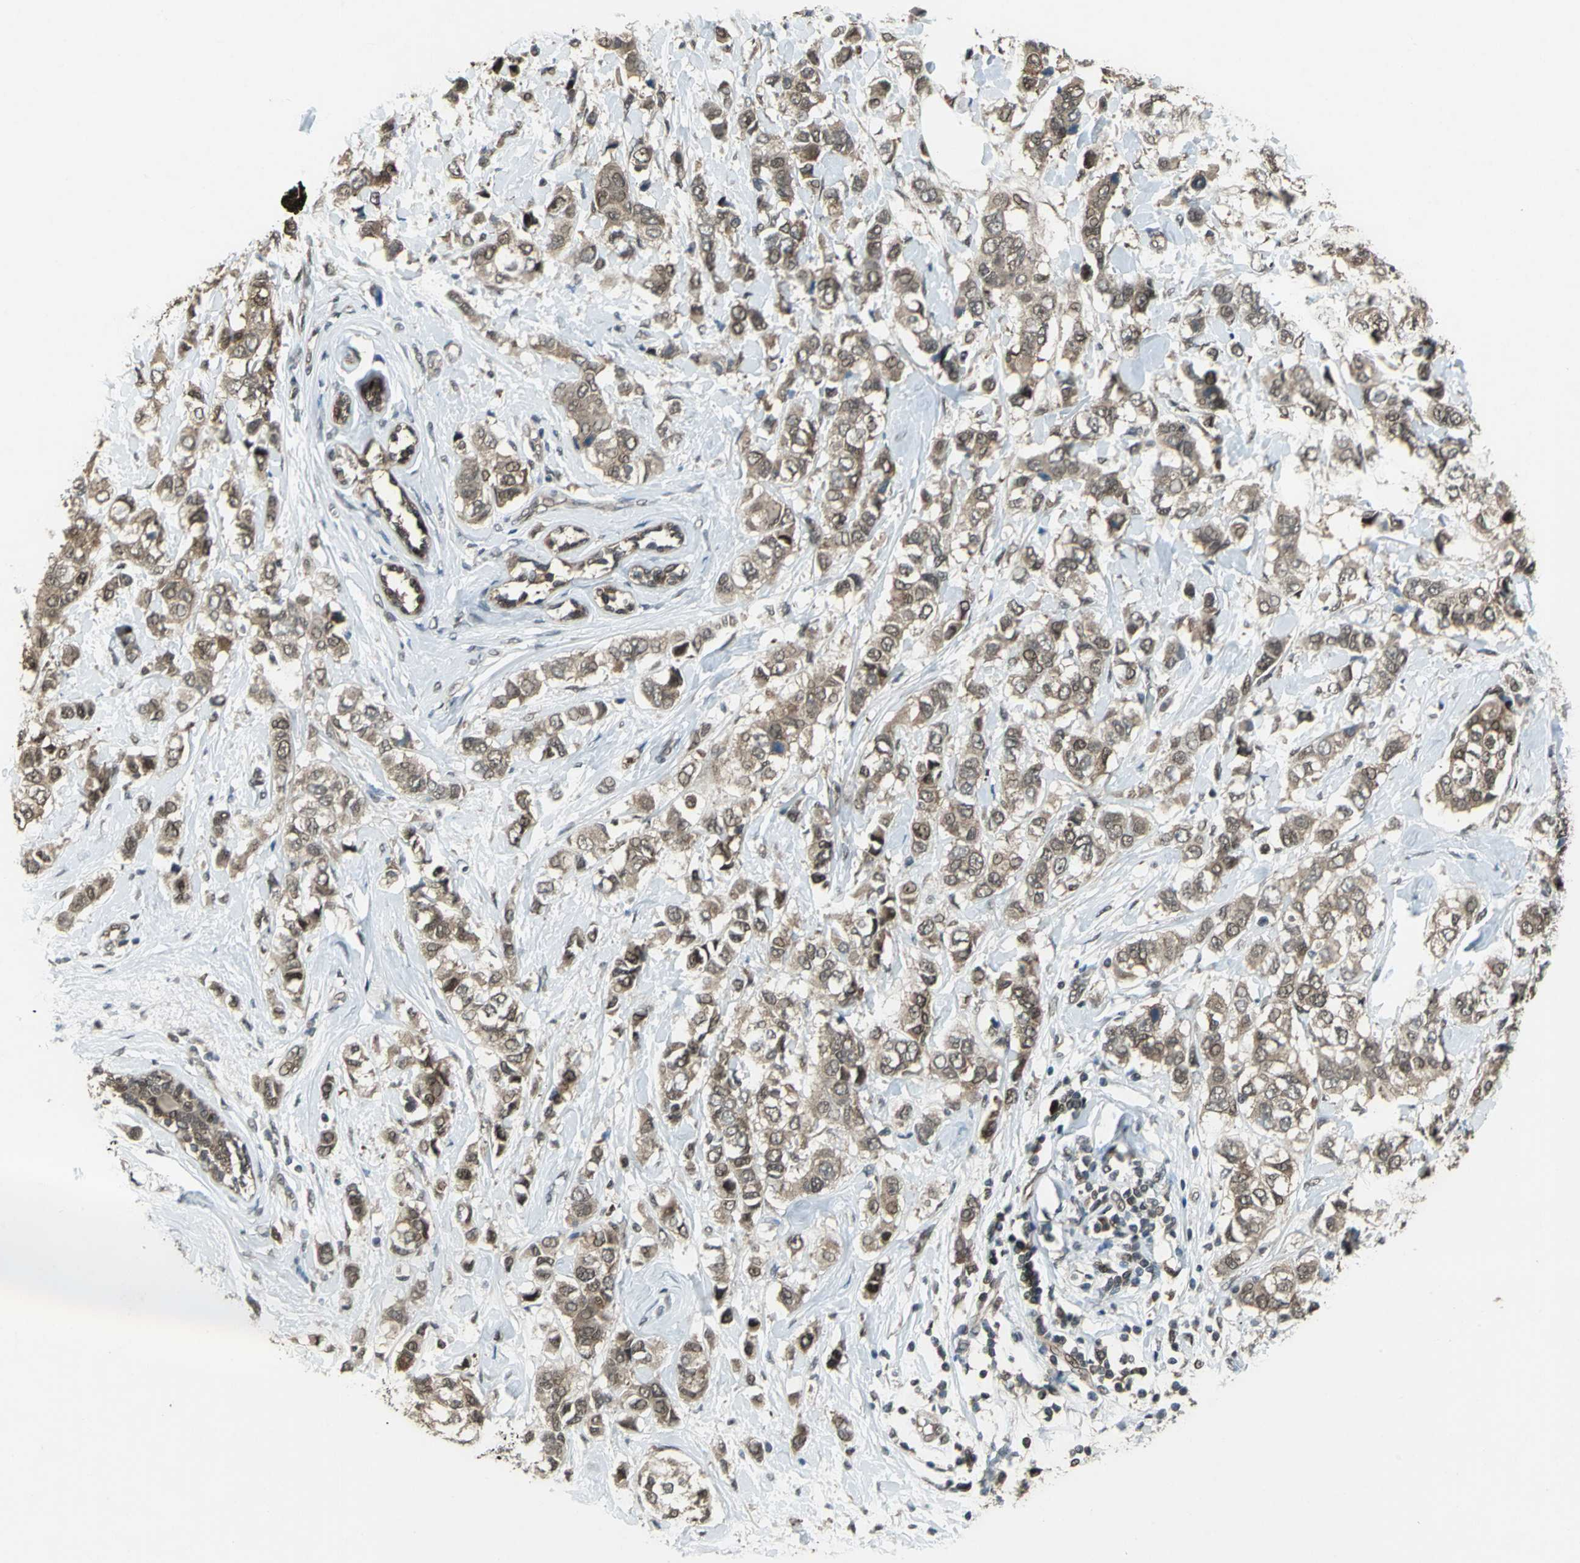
{"staining": {"intensity": "weak", "quantity": ">75%", "location": "cytoplasmic/membranous,nuclear"}, "tissue": "breast cancer", "cell_type": "Tumor cells", "image_type": "cancer", "snomed": [{"axis": "morphology", "description": "Duct carcinoma"}, {"axis": "topography", "description": "Breast"}], "caption": "A high-resolution image shows IHC staining of breast cancer, which shows weak cytoplasmic/membranous and nuclear expression in about >75% of tumor cells.", "gene": "COPS5", "patient": {"sex": "female", "age": 50}}